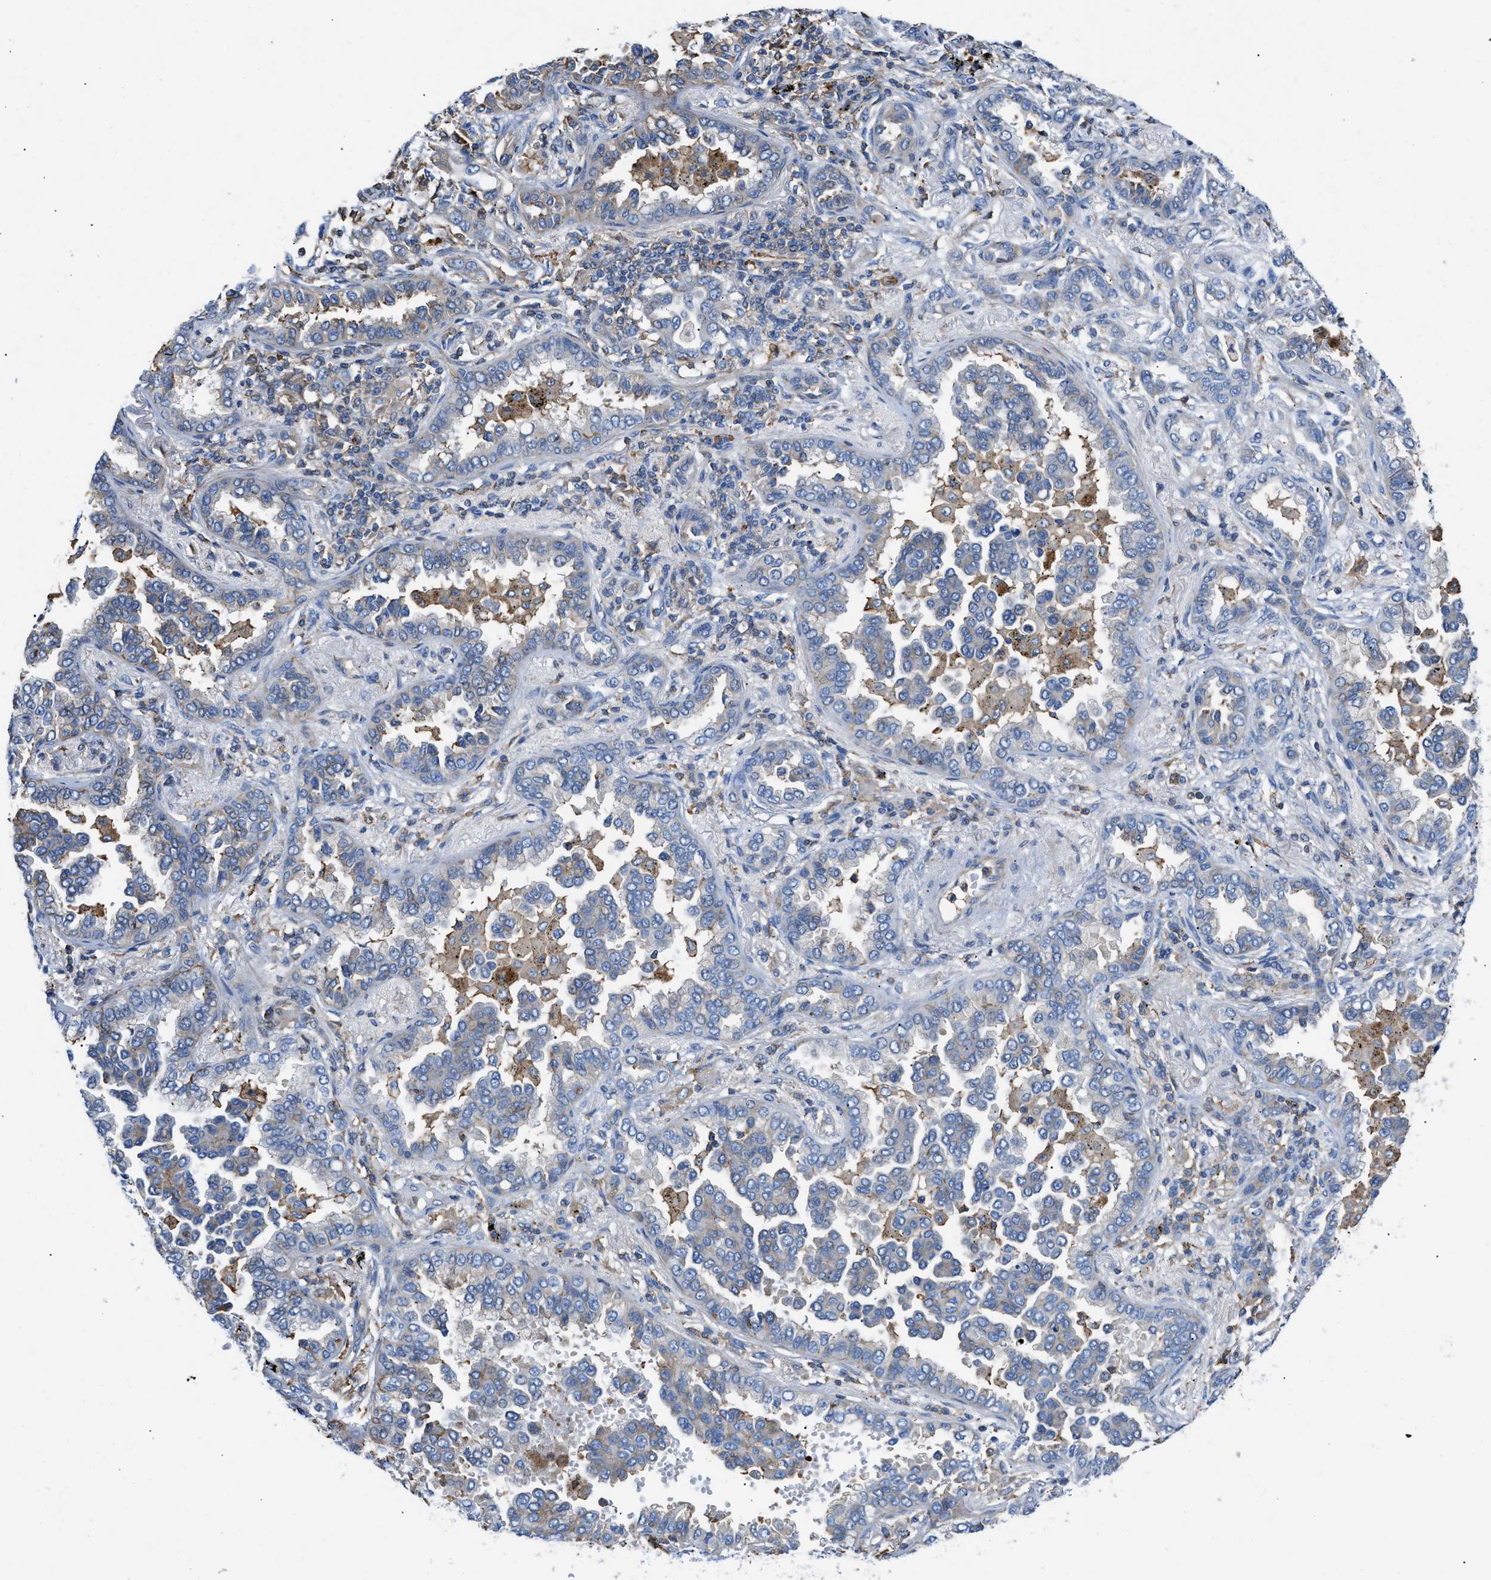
{"staining": {"intensity": "weak", "quantity": "<25%", "location": "cytoplasmic/membranous"}, "tissue": "lung cancer", "cell_type": "Tumor cells", "image_type": "cancer", "snomed": [{"axis": "morphology", "description": "Normal tissue, NOS"}, {"axis": "morphology", "description": "Adenocarcinoma, NOS"}, {"axis": "topography", "description": "Lung"}], "caption": "Image shows no significant protein expression in tumor cells of lung cancer (adenocarcinoma). (DAB immunohistochemistry with hematoxylin counter stain).", "gene": "ATP6V0D1", "patient": {"sex": "male", "age": 59}}